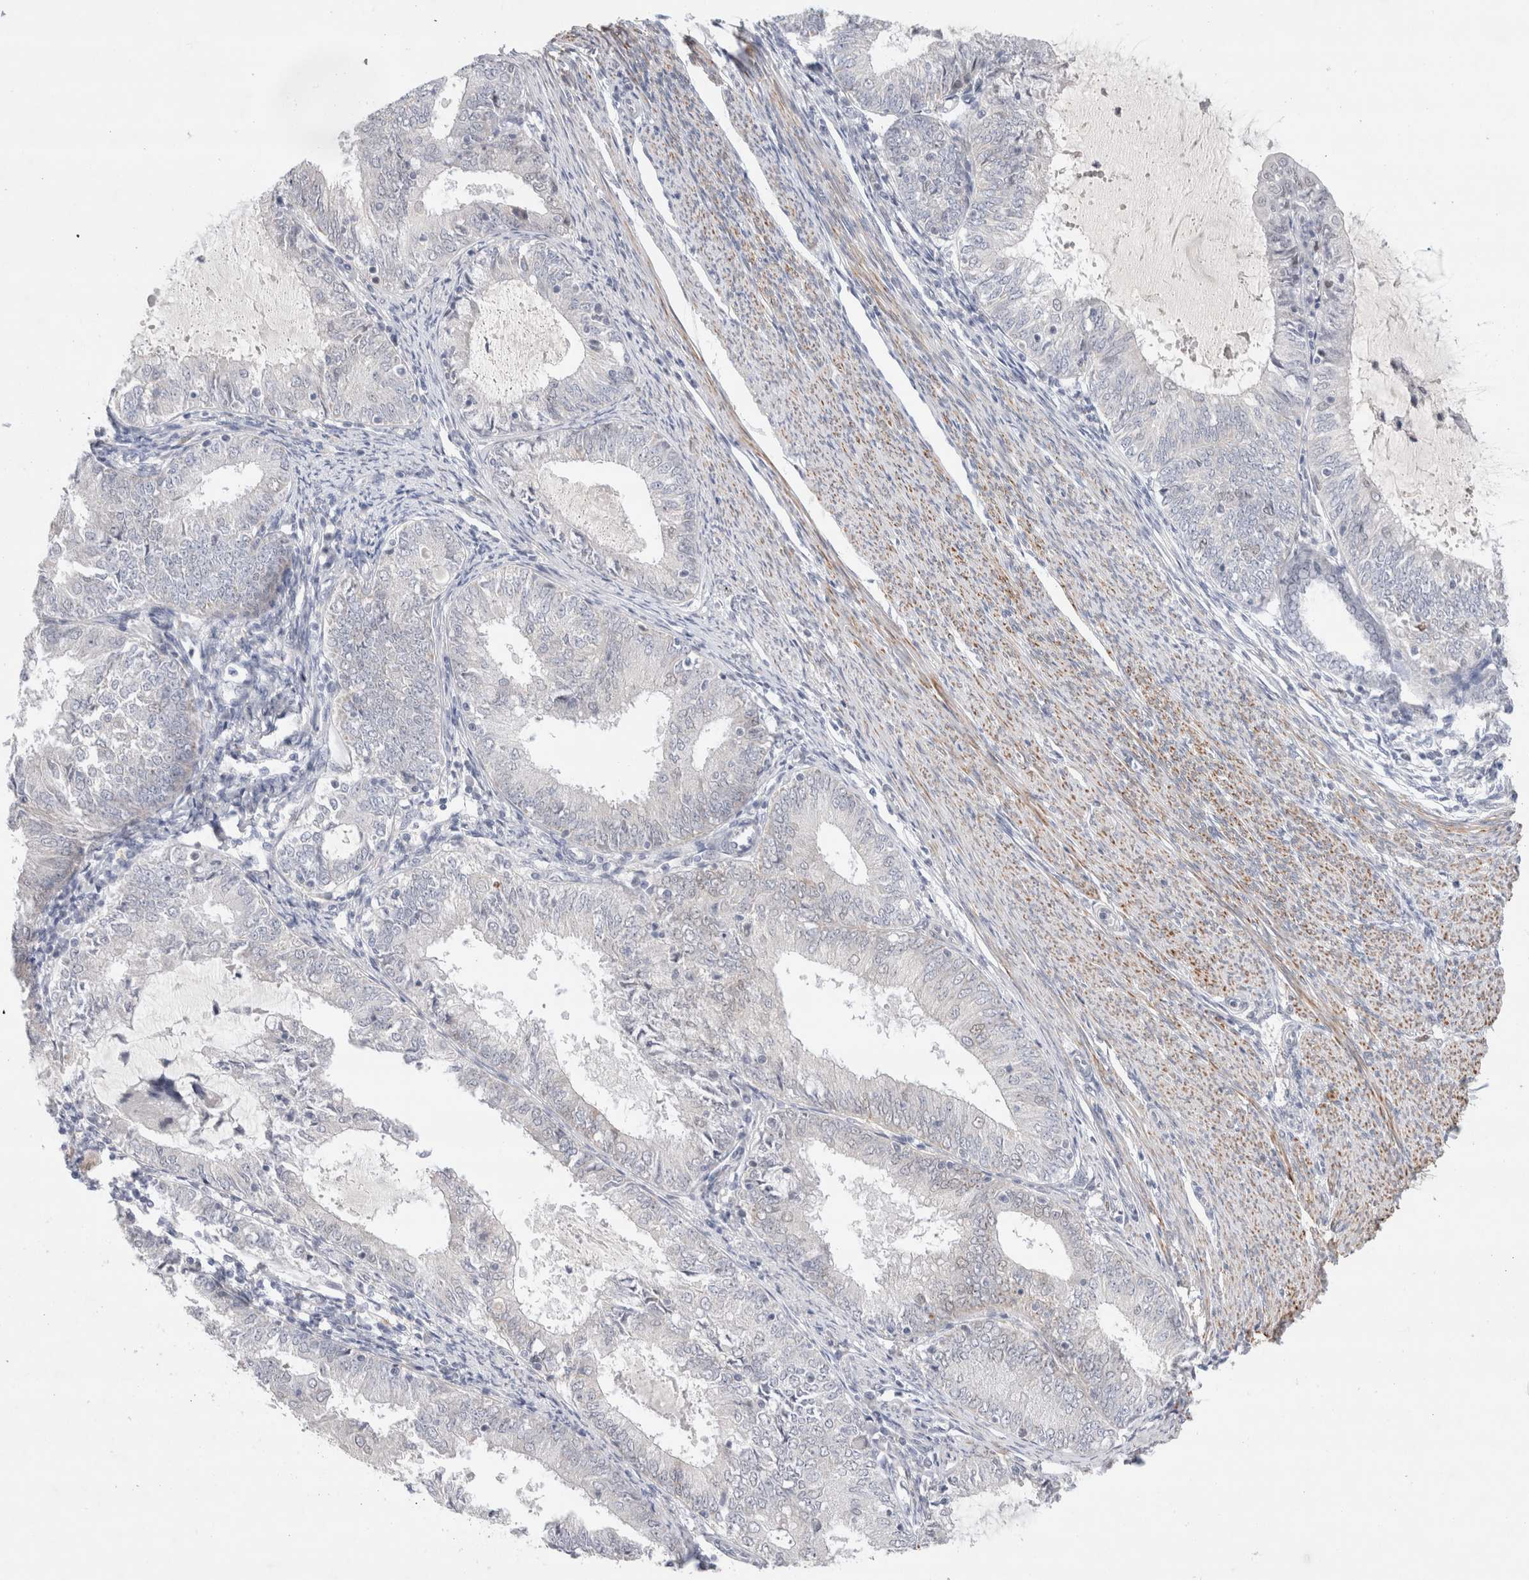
{"staining": {"intensity": "negative", "quantity": "none", "location": "none"}, "tissue": "endometrial cancer", "cell_type": "Tumor cells", "image_type": "cancer", "snomed": [{"axis": "morphology", "description": "Adenocarcinoma, NOS"}, {"axis": "topography", "description": "Endometrium"}], "caption": "Tumor cells show no significant protein staining in endometrial adenocarcinoma. (DAB (3,3'-diaminobenzidine) immunohistochemistry visualized using brightfield microscopy, high magnification).", "gene": "KNL1", "patient": {"sex": "female", "age": 57}}